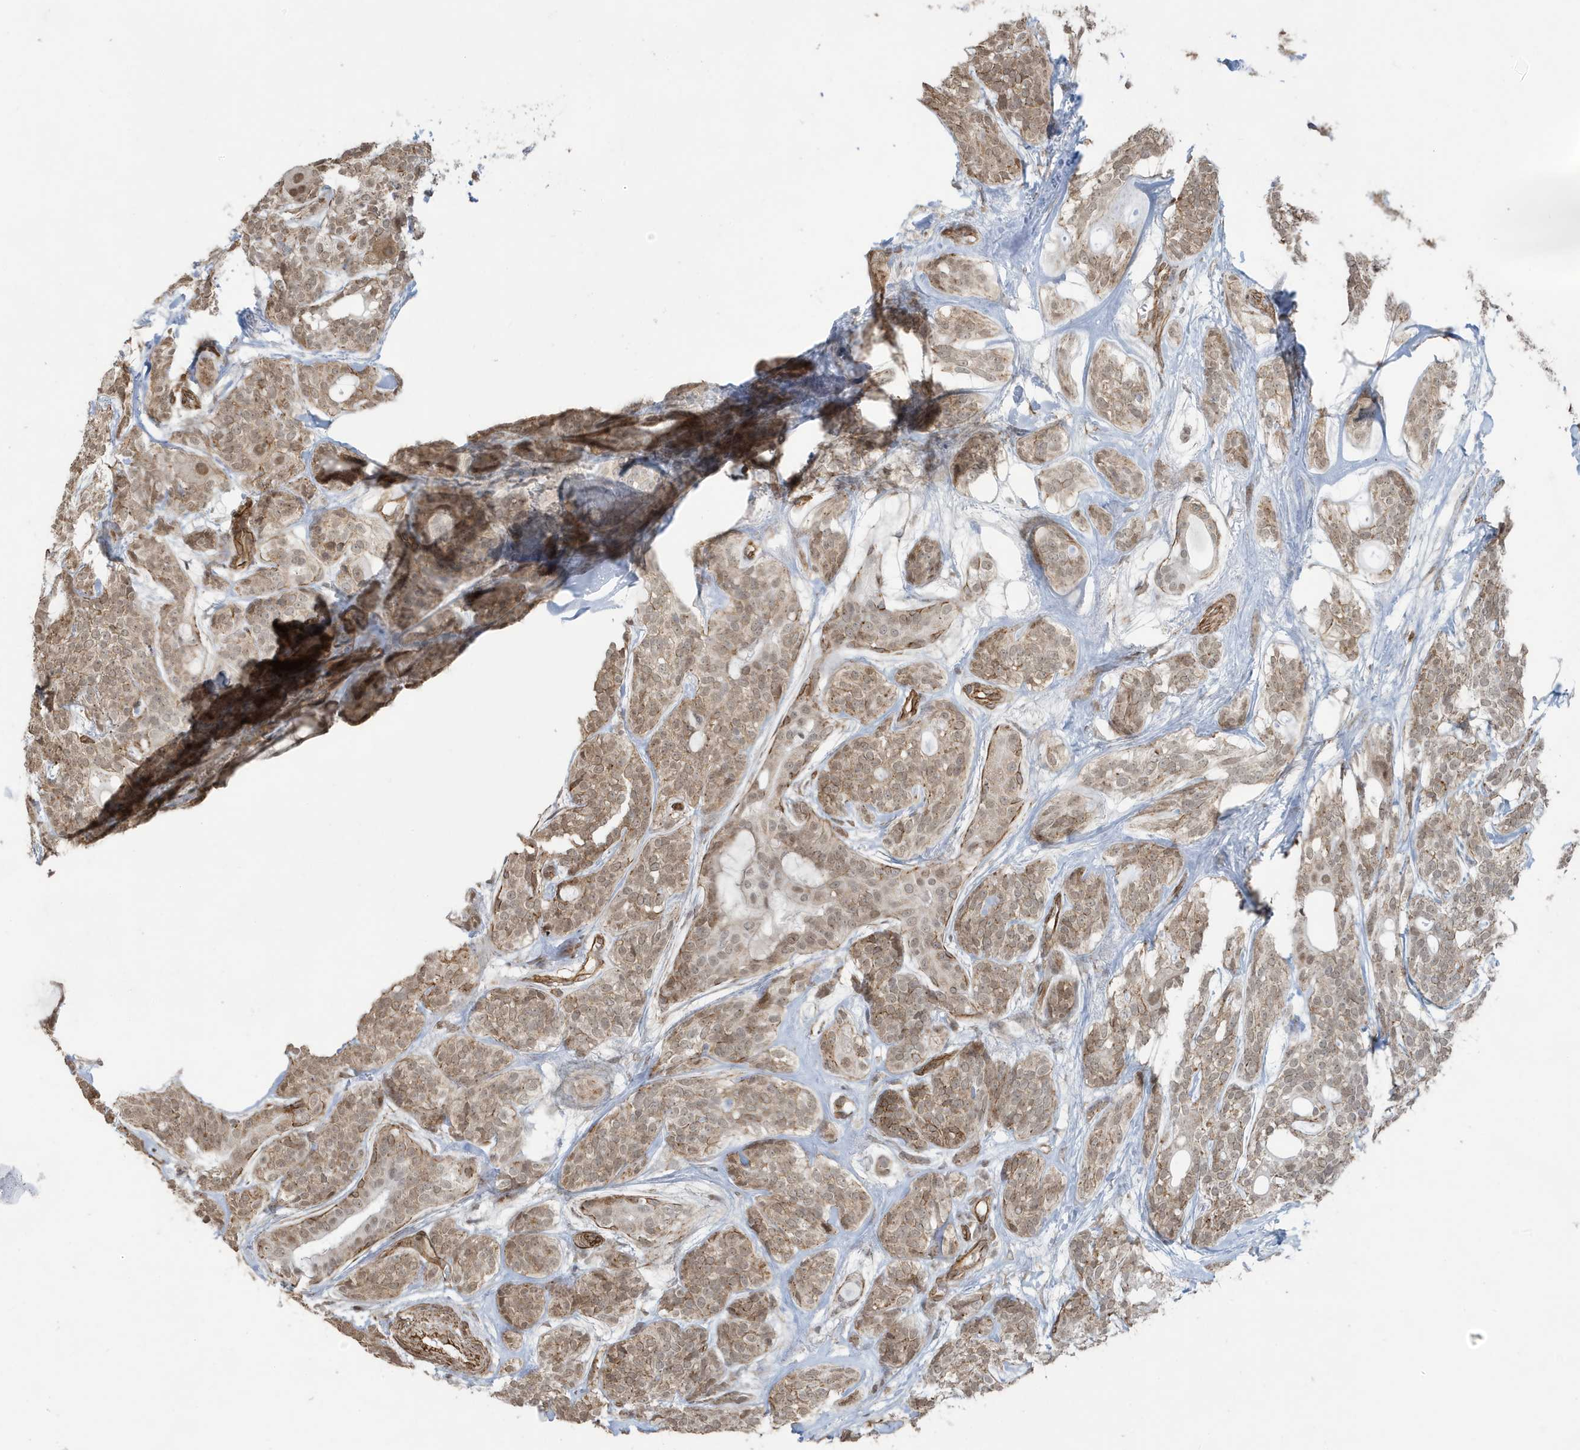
{"staining": {"intensity": "weak", "quantity": ">75%", "location": "cytoplasmic/membranous"}, "tissue": "head and neck cancer", "cell_type": "Tumor cells", "image_type": "cancer", "snomed": [{"axis": "morphology", "description": "Adenocarcinoma, NOS"}, {"axis": "topography", "description": "Head-Neck"}], "caption": "IHC image of neoplastic tissue: human head and neck adenocarcinoma stained using immunohistochemistry (IHC) displays low levels of weak protein expression localized specifically in the cytoplasmic/membranous of tumor cells, appearing as a cytoplasmic/membranous brown color.", "gene": "CHCHD4", "patient": {"sex": "male", "age": 66}}